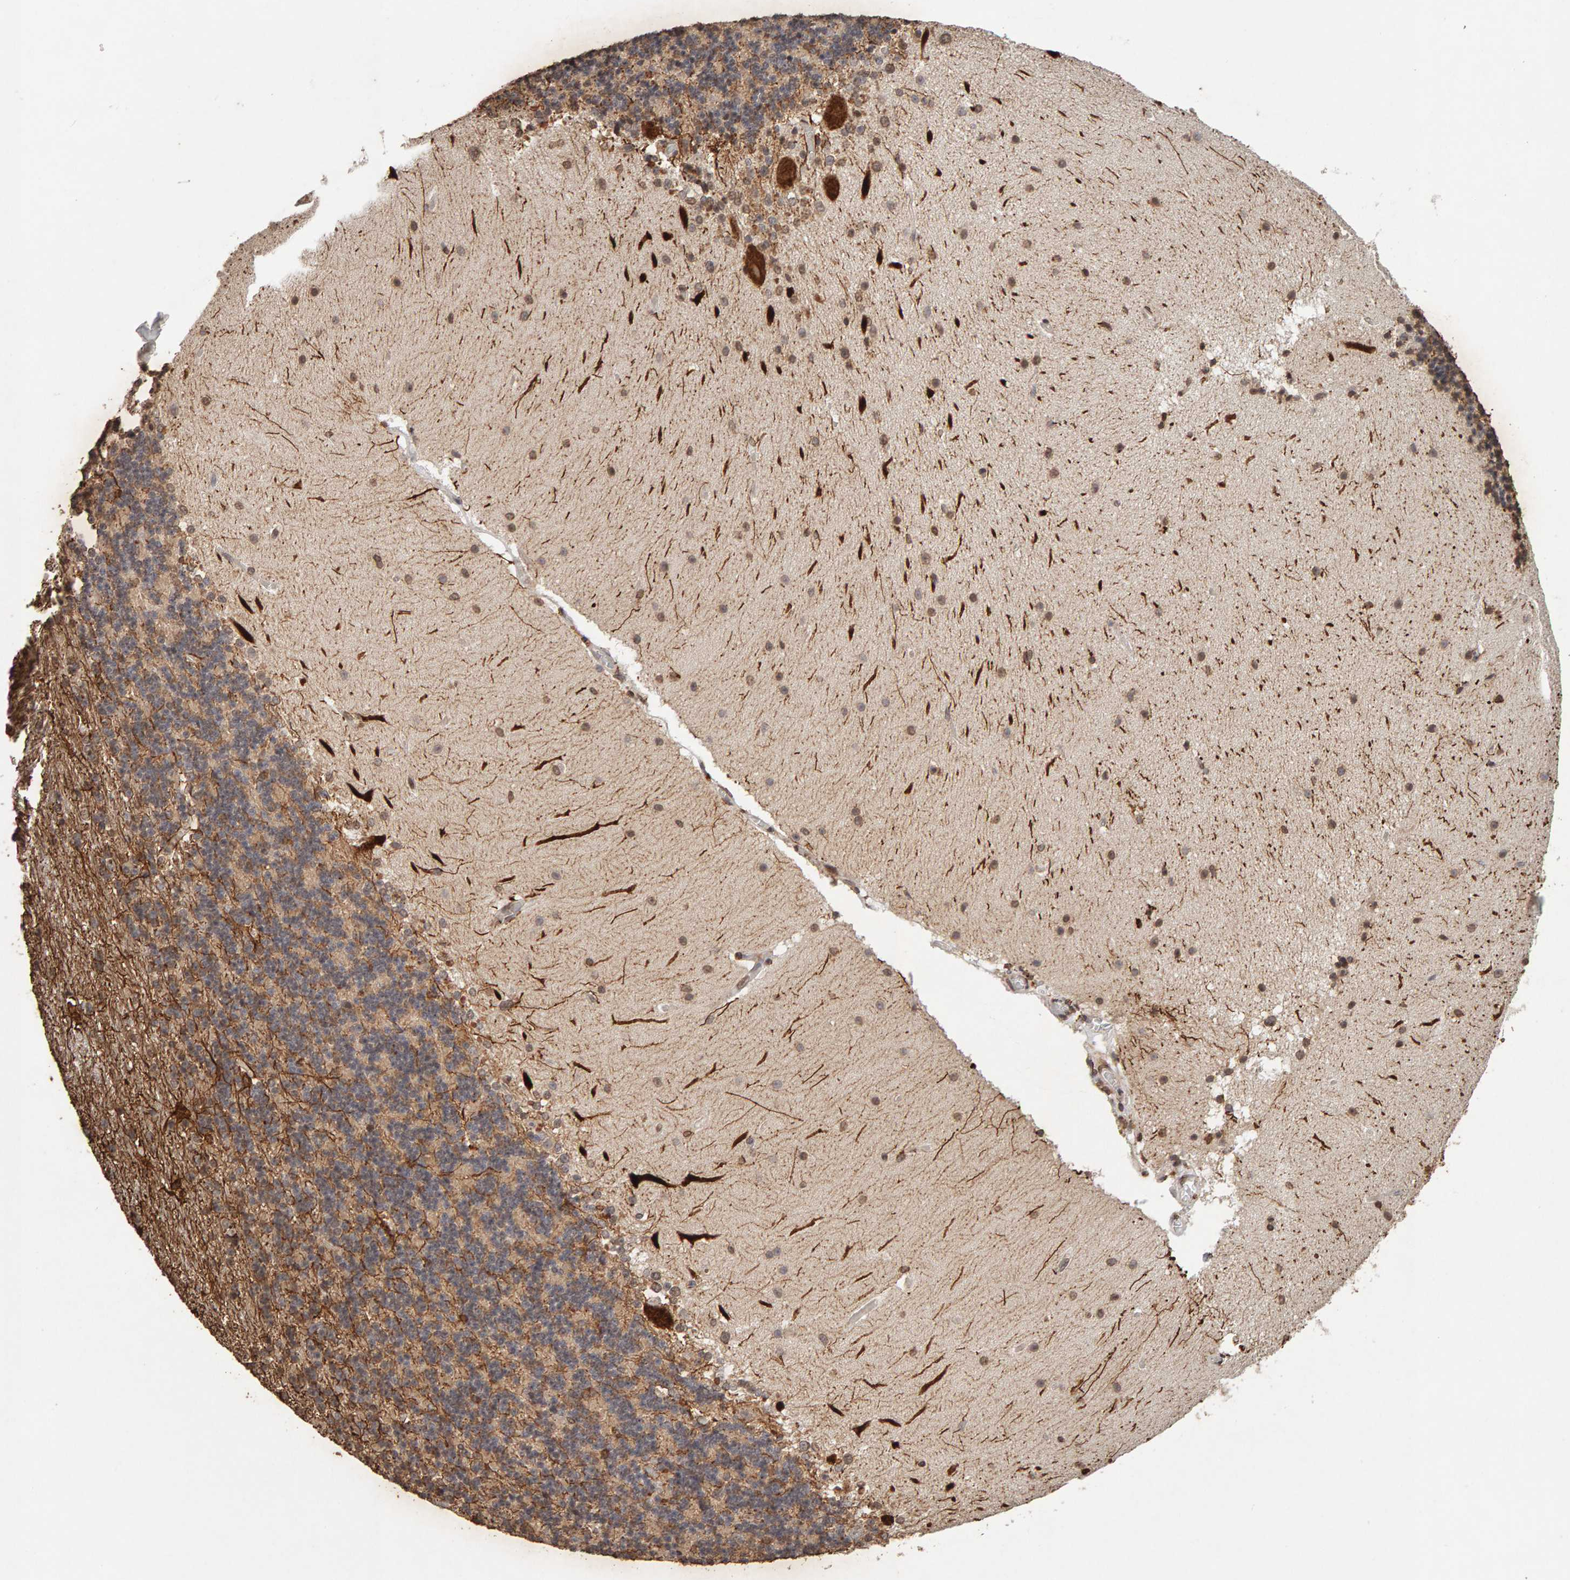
{"staining": {"intensity": "moderate", "quantity": ">75%", "location": "cytoplasmic/membranous"}, "tissue": "cerebellum", "cell_type": "Cells in granular layer", "image_type": "normal", "snomed": [{"axis": "morphology", "description": "Normal tissue, NOS"}, {"axis": "topography", "description": "Cerebellum"}], "caption": "Cerebellum stained with IHC demonstrates moderate cytoplasmic/membranous expression in approximately >75% of cells in granular layer. (Brightfield microscopy of DAB IHC at high magnification).", "gene": "DNAJB5", "patient": {"sex": "female", "age": 19}}